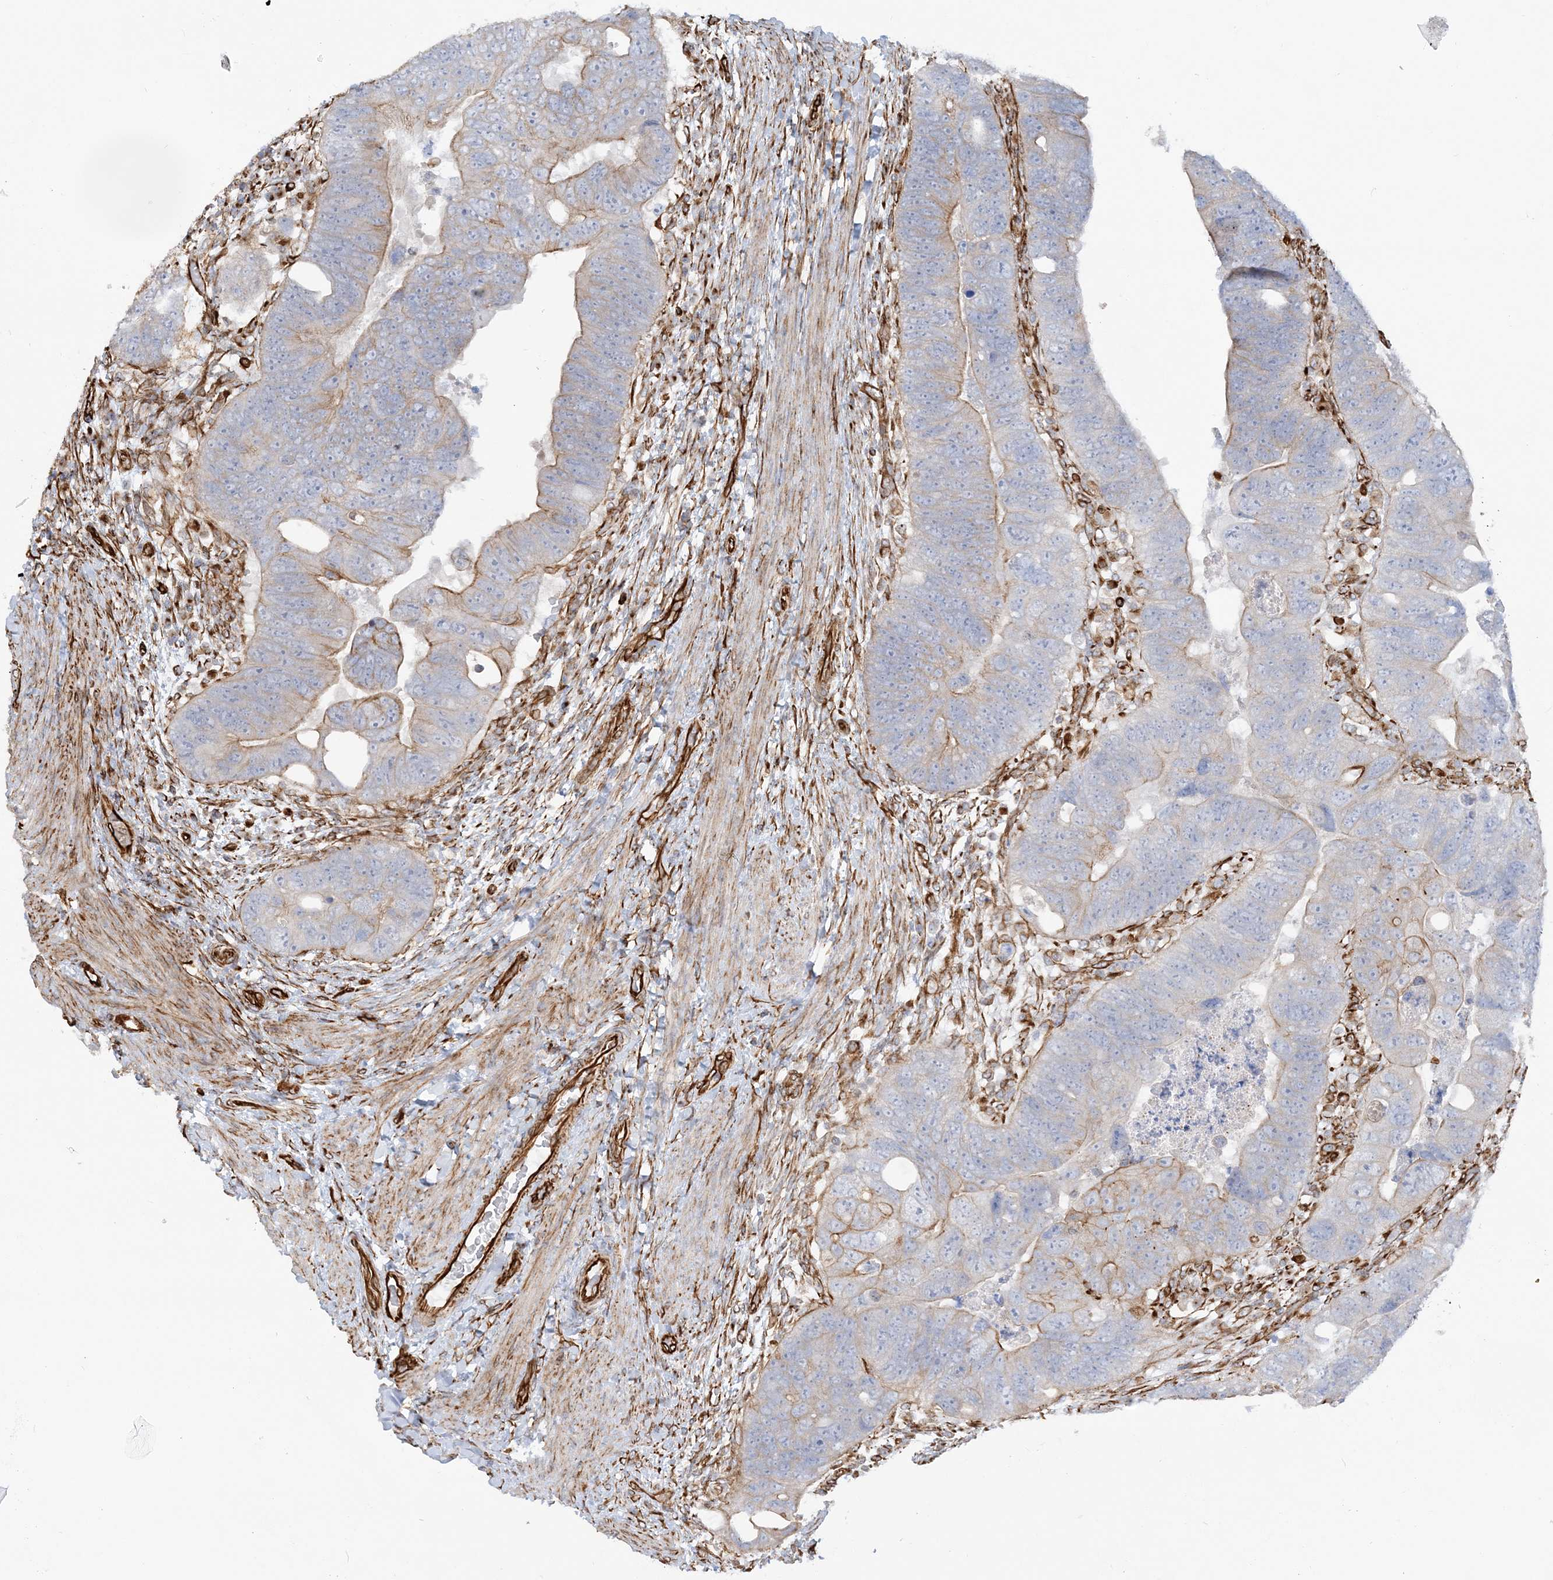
{"staining": {"intensity": "weak", "quantity": "25%-75%", "location": "cytoplasmic/membranous"}, "tissue": "colorectal cancer", "cell_type": "Tumor cells", "image_type": "cancer", "snomed": [{"axis": "morphology", "description": "Adenocarcinoma, NOS"}, {"axis": "topography", "description": "Rectum"}], "caption": "A brown stain labels weak cytoplasmic/membranous expression of a protein in colorectal adenocarcinoma tumor cells. The staining was performed using DAB (3,3'-diaminobenzidine) to visualize the protein expression in brown, while the nuclei were stained in blue with hematoxylin (Magnification: 20x).", "gene": "SCLT1", "patient": {"sex": "male", "age": 59}}